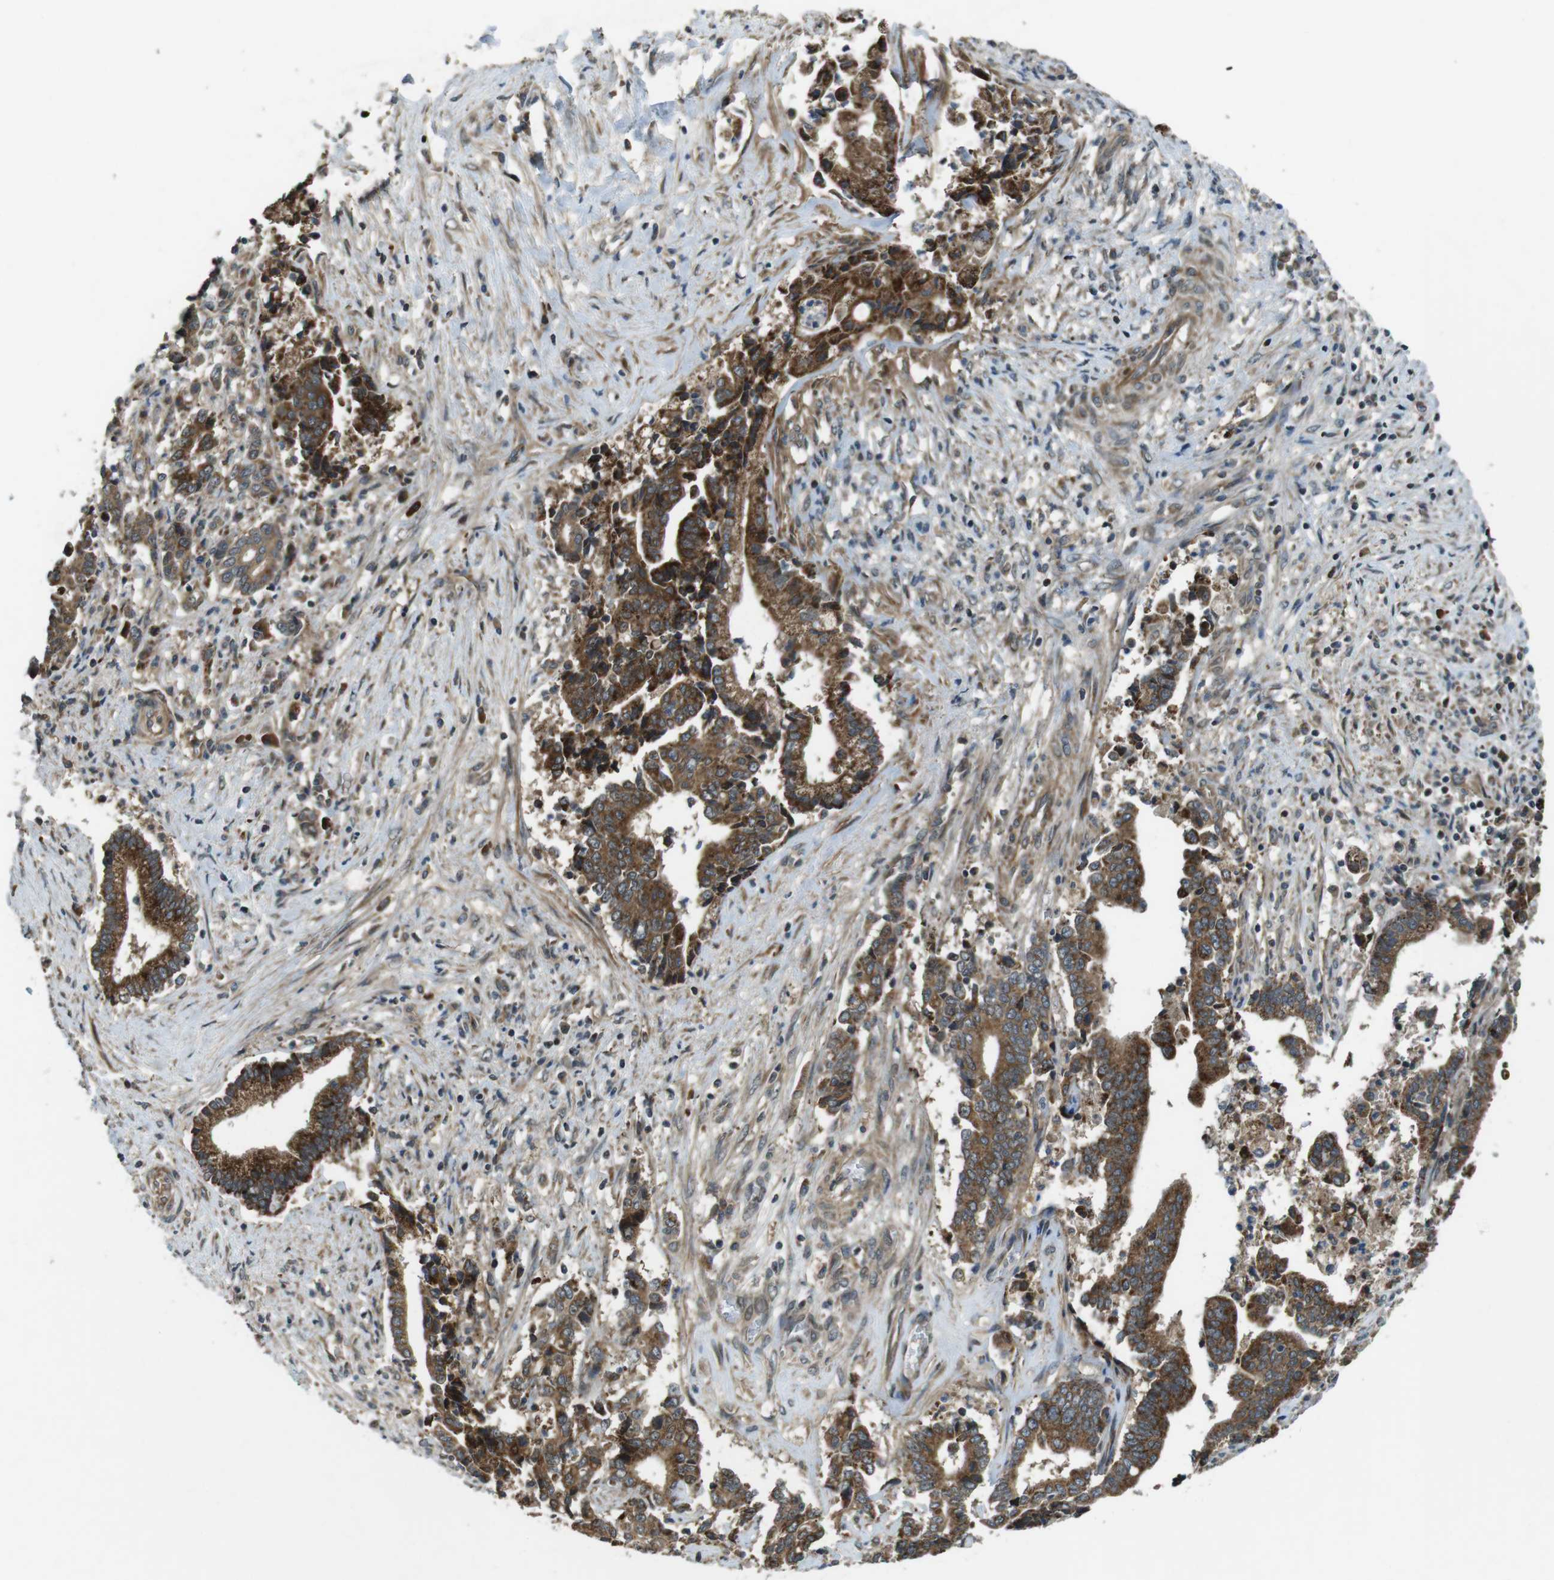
{"staining": {"intensity": "strong", "quantity": ">75%", "location": "cytoplasmic/membranous"}, "tissue": "liver cancer", "cell_type": "Tumor cells", "image_type": "cancer", "snomed": [{"axis": "morphology", "description": "Cholangiocarcinoma"}, {"axis": "topography", "description": "Liver"}], "caption": "Immunohistochemical staining of liver cholangiocarcinoma demonstrates strong cytoplasmic/membranous protein staining in about >75% of tumor cells.", "gene": "IFFO2", "patient": {"sex": "male", "age": 57}}